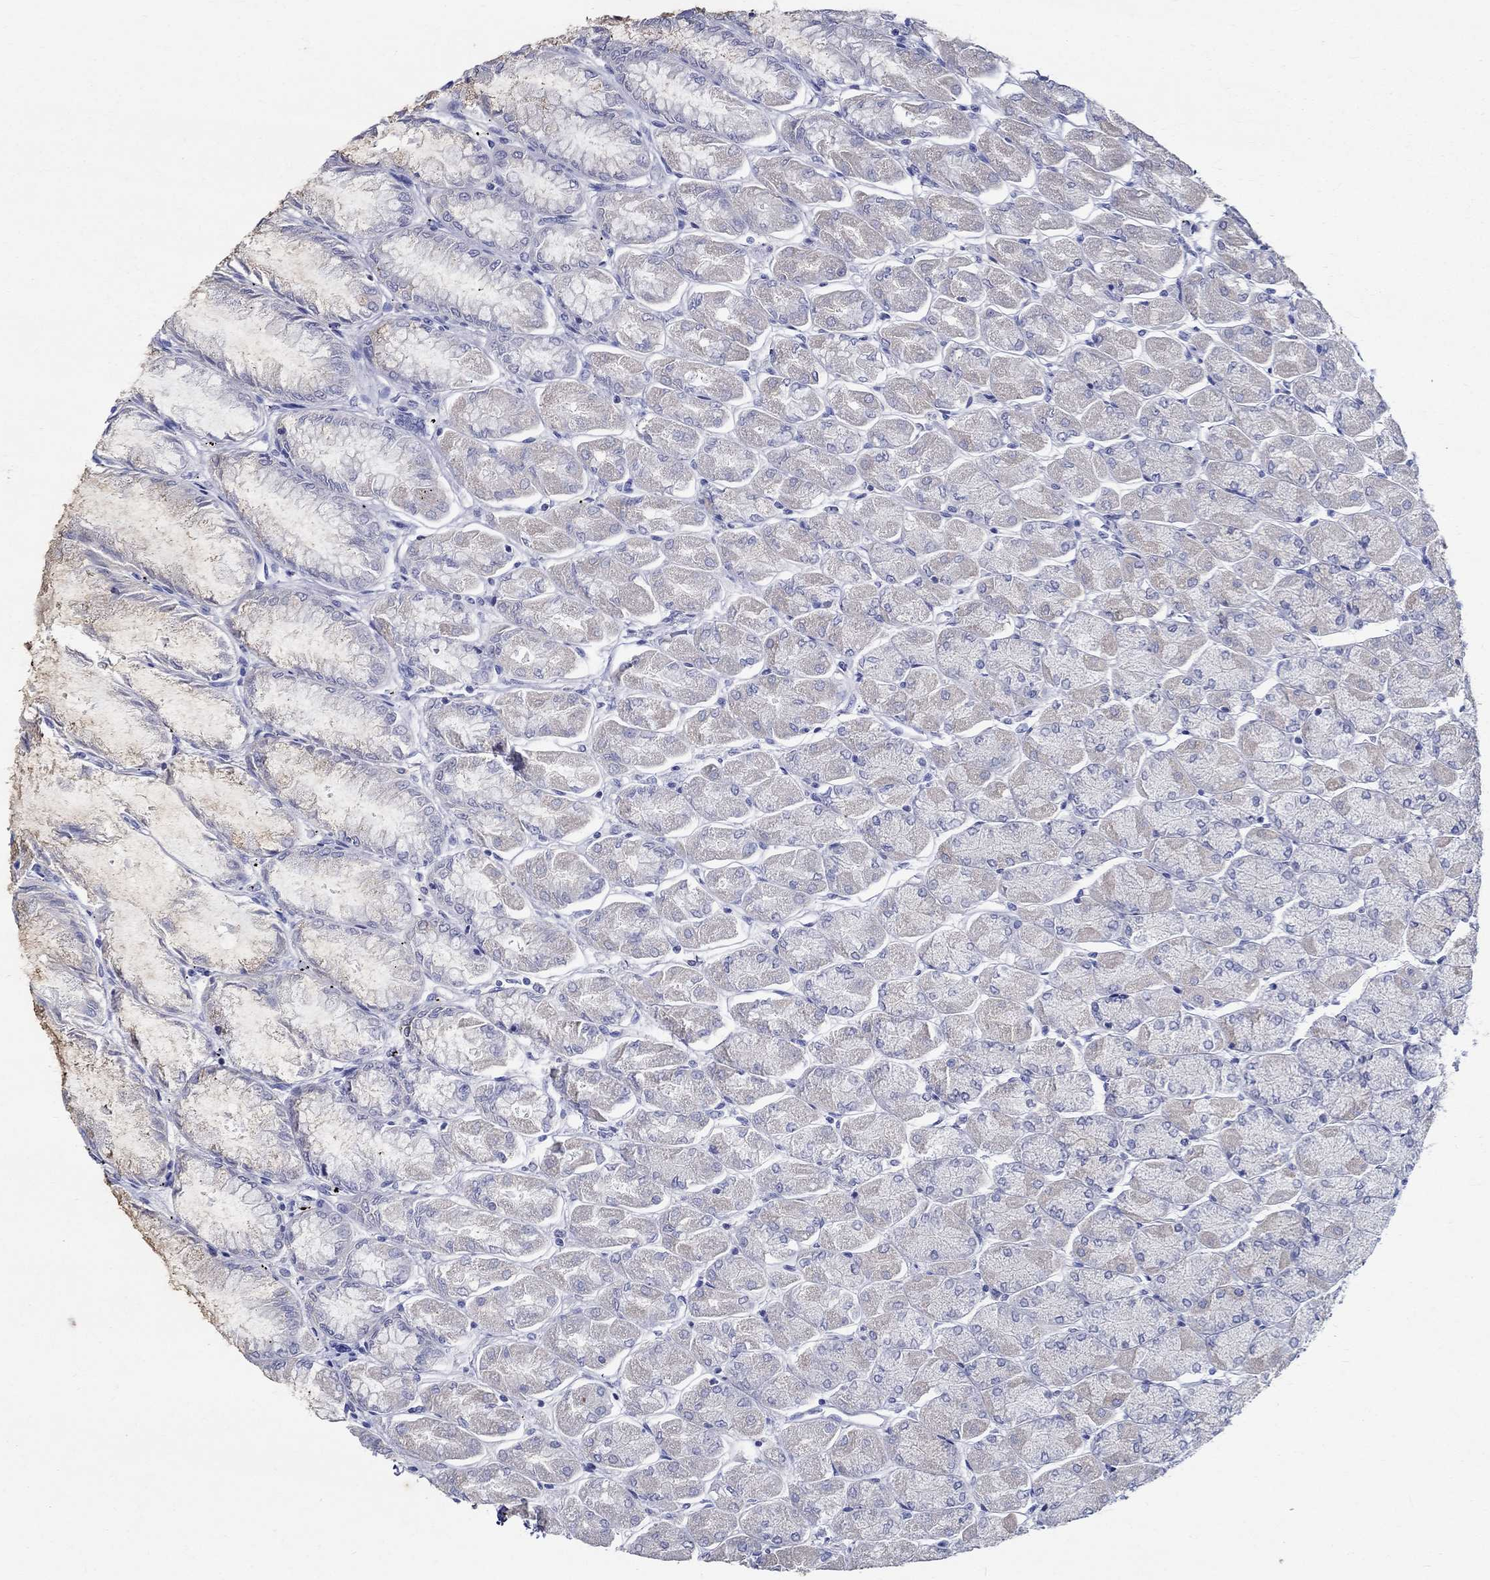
{"staining": {"intensity": "negative", "quantity": "none", "location": "none"}, "tissue": "stomach", "cell_type": "Glandular cells", "image_type": "normal", "snomed": [{"axis": "morphology", "description": "Normal tissue, NOS"}, {"axis": "topography", "description": "Stomach, upper"}], "caption": "Glandular cells show no significant expression in normal stomach. (DAB IHC, high magnification).", "gene": "BSPRY", "patient": {"sex": "male", "age": 60}}